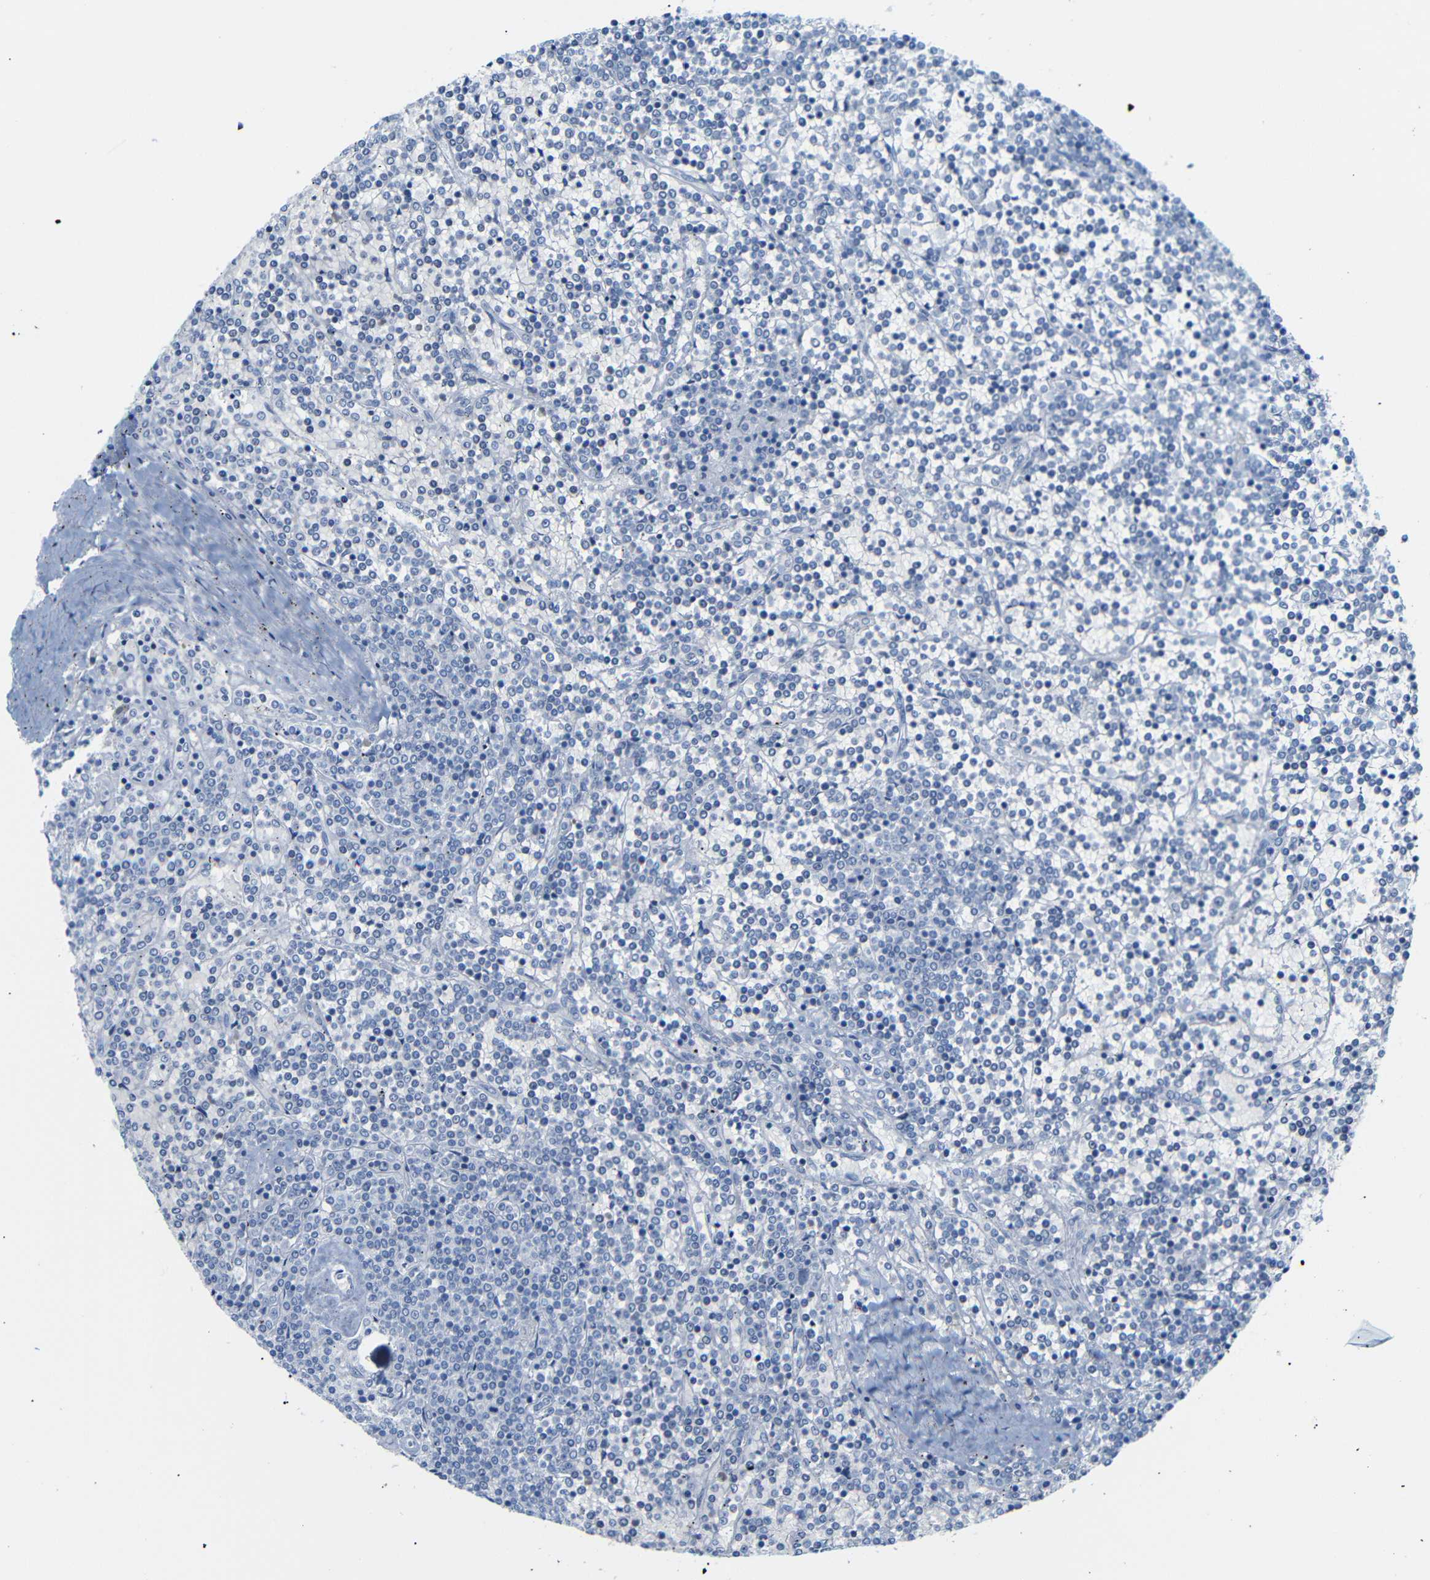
{"staining": {"intensity": "negative", "quantity": "none", "location": "none"}, "tissue": "lymphoma", "cell_type": "Tumor cells", "image_type": "cancer", "snomed": [{"axis": "morphology", "description": "Malignant lymphoma, non-Hodgkin's type, Low grade"}, {"axis": "topography", "description": "Spleen"}], "caption": "This photomicrograph is of low-grade malignant lymphoma, non-Hodgkin's type stained with immunohistochemistry to label a protein in brown with the nuclei are counter-stained blue. There is no positivity in tumor cells.", "gene": "DYNAP", "patient": {"sex": "female", "age": 19}}